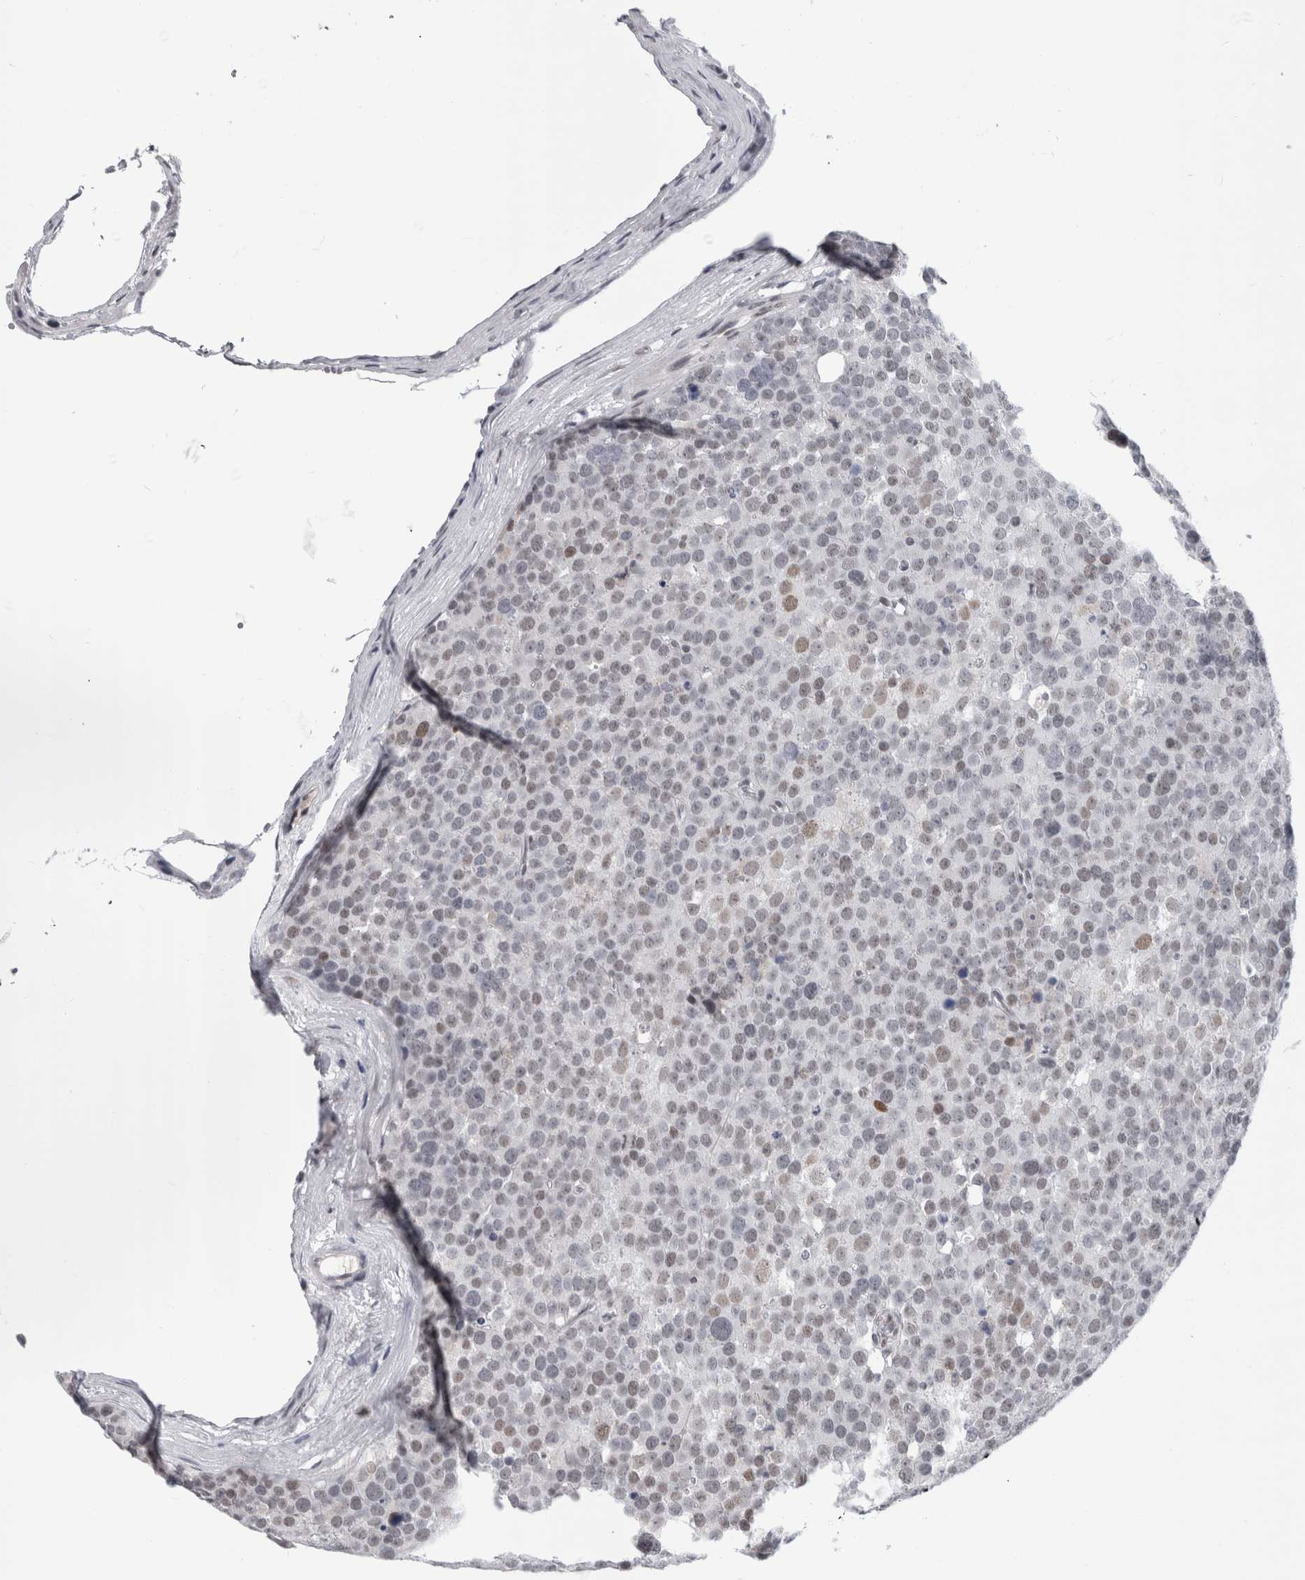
{"staining": {"intensity": "weak", "quantity": "<25%", "location": "nuclear"}, "tissue": "testis cancer", "cell_type": "Tumor cells", "image_type": "cancer", "snomed": [{"axis": "morphology", "description": "Seminoma, NOS"}, {"axis": "topography", "description": "Testis"}], "caption": "The immunohistochemistry photomicrograph has no significant positivity in tumor cells of testis cancer (seminoma) tissue.", "gene": "ARID4B", "patient": {"sex": "male", "age": 71}}